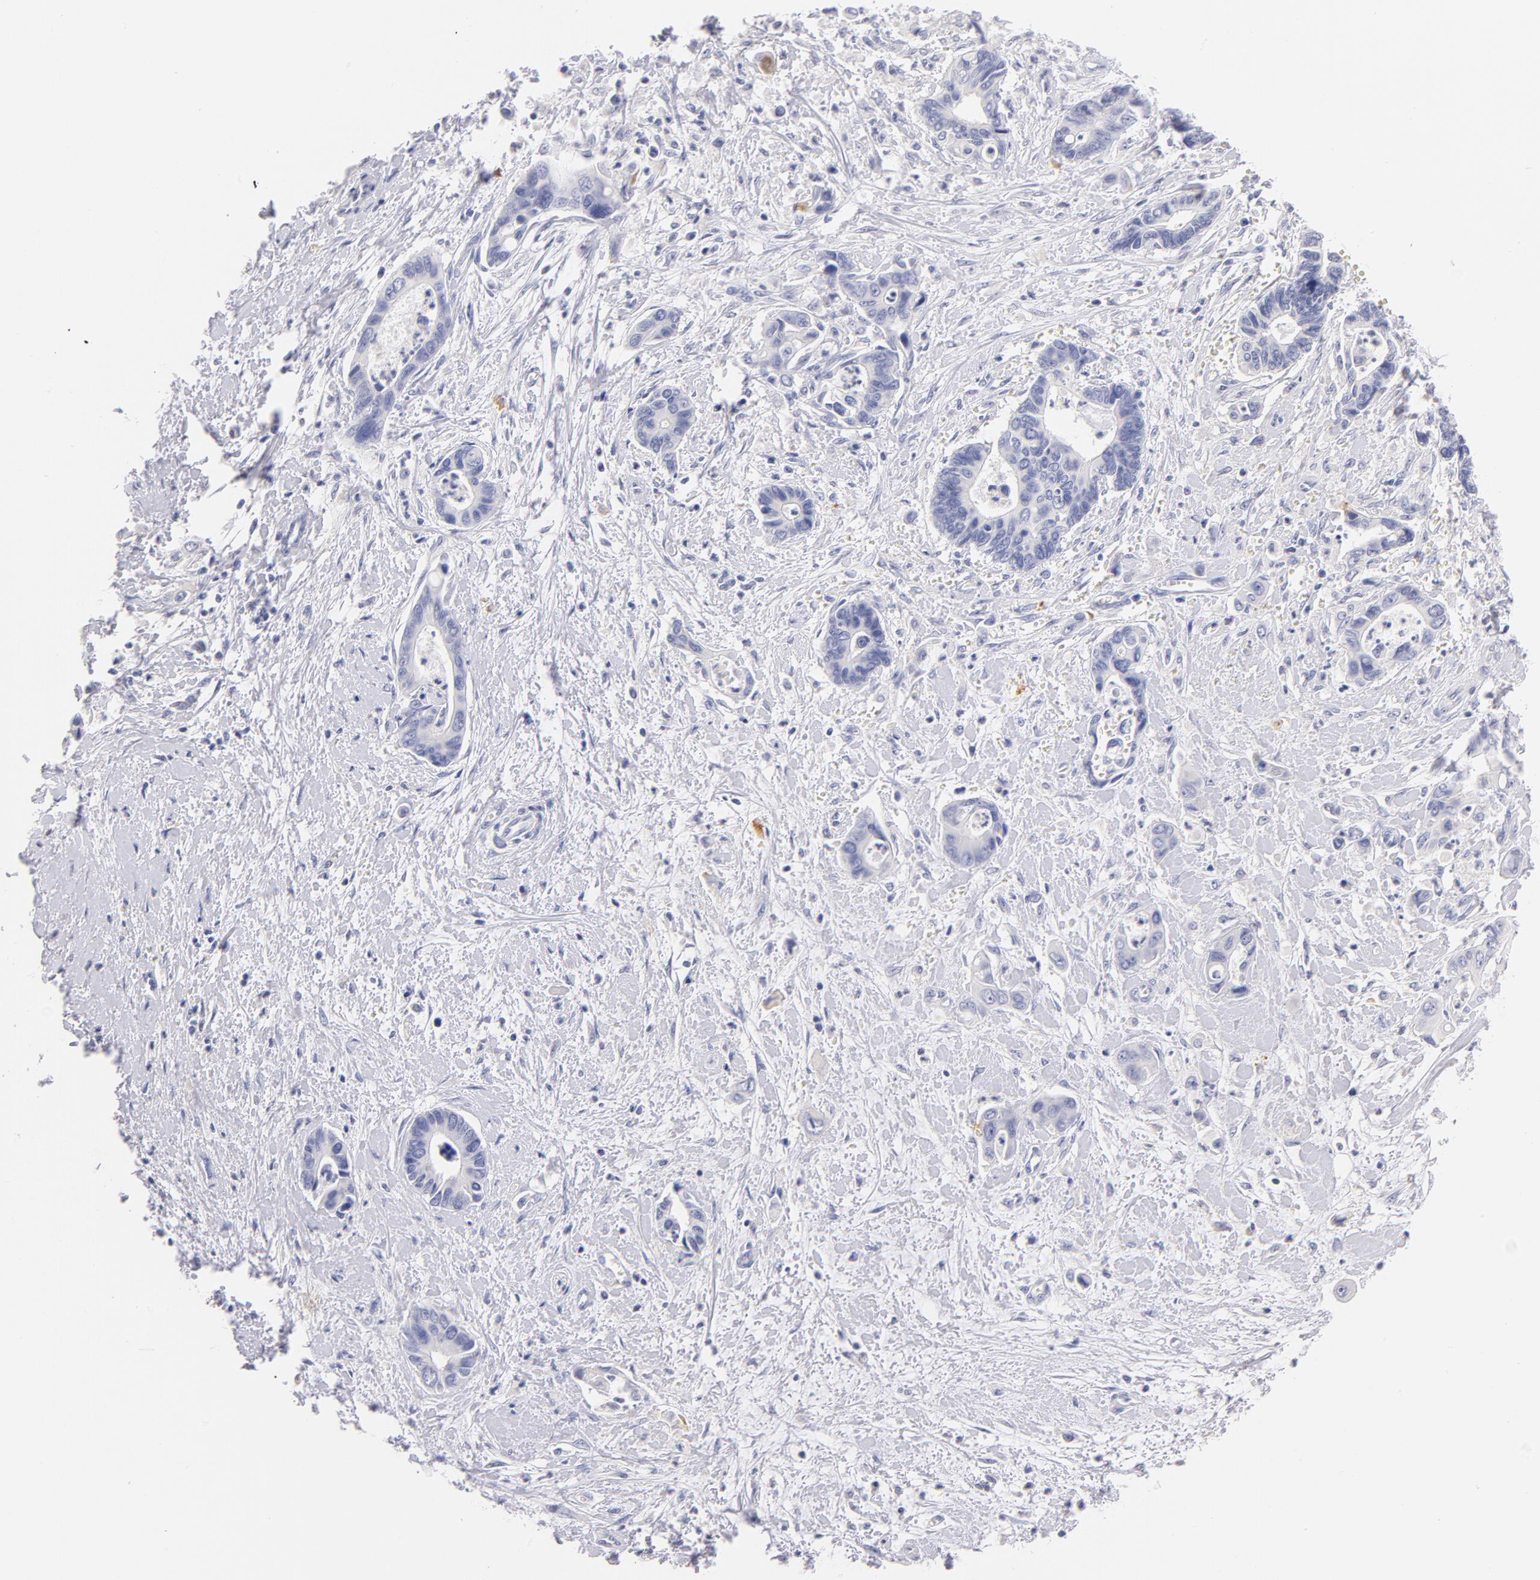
{"staining": {"intensity": "negative", "quantity": "none", "location": "none"}, "tissue": "pancreatic cancer", "cell_type": "Tumor cells", "image_type": "cancer", "snomed": [{"axis": "morphology", "description": "Adenocarcinoma, NOS"}, {"axis": "topography", "description": "Pancreas"}], "caption": "Immunohistochemistry of human pancreatic cancer (adenocarcinoma) exhibits no staining in tumor cells. (DAB immunohistochemistry (IHC) with hematoxylin counter stain).", "gene": "CD44", "patient": {"sex": "female", "age": 70}}